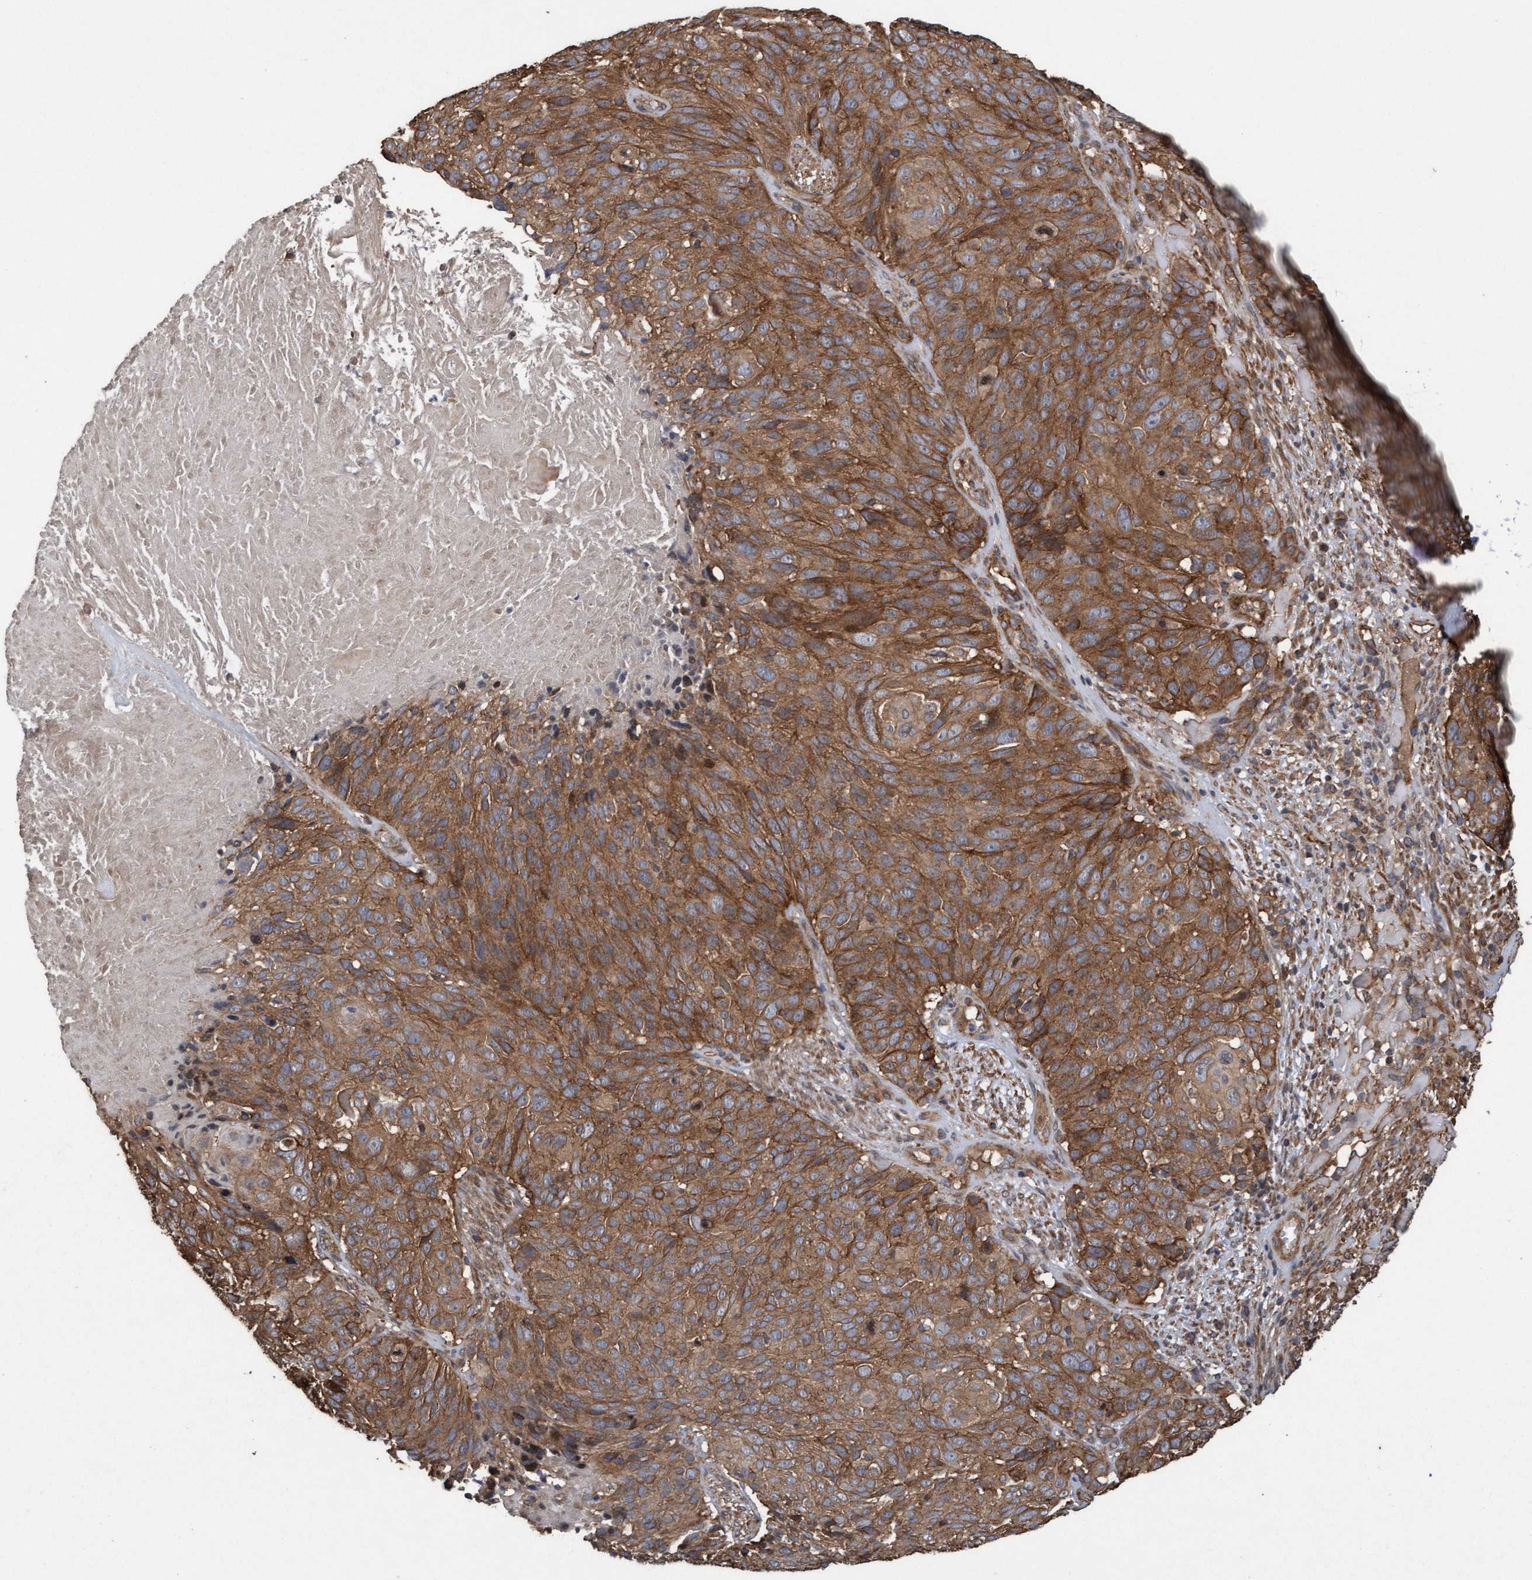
{"staining": {"intensity": "moderate", "quantity": ">75%", "location": "cytoplasmic/membranous"}, "tissue": "cervical cancer", "cell_type": "Tumor cells", "image_type": "cancer", "snomed": [{"axis": "morphology", "description": "Squamous cell carcinoma, NOS"}, {"axis": "topography", "description": "Cervix"}], "caption": "Protein expression analysis of squamous cell carcinoma (cervical) shows moderate cytoplasmic/membranous staining in about >75% of tumor cells. (Stains: DAB (3,3'-diaminobenzidine) in brown, nuclei in blue, Microscopy: brightfield microscopy at high magnification).", "gene": "CDC42EP4", "patient": {"sex": "female", "age": 74}}